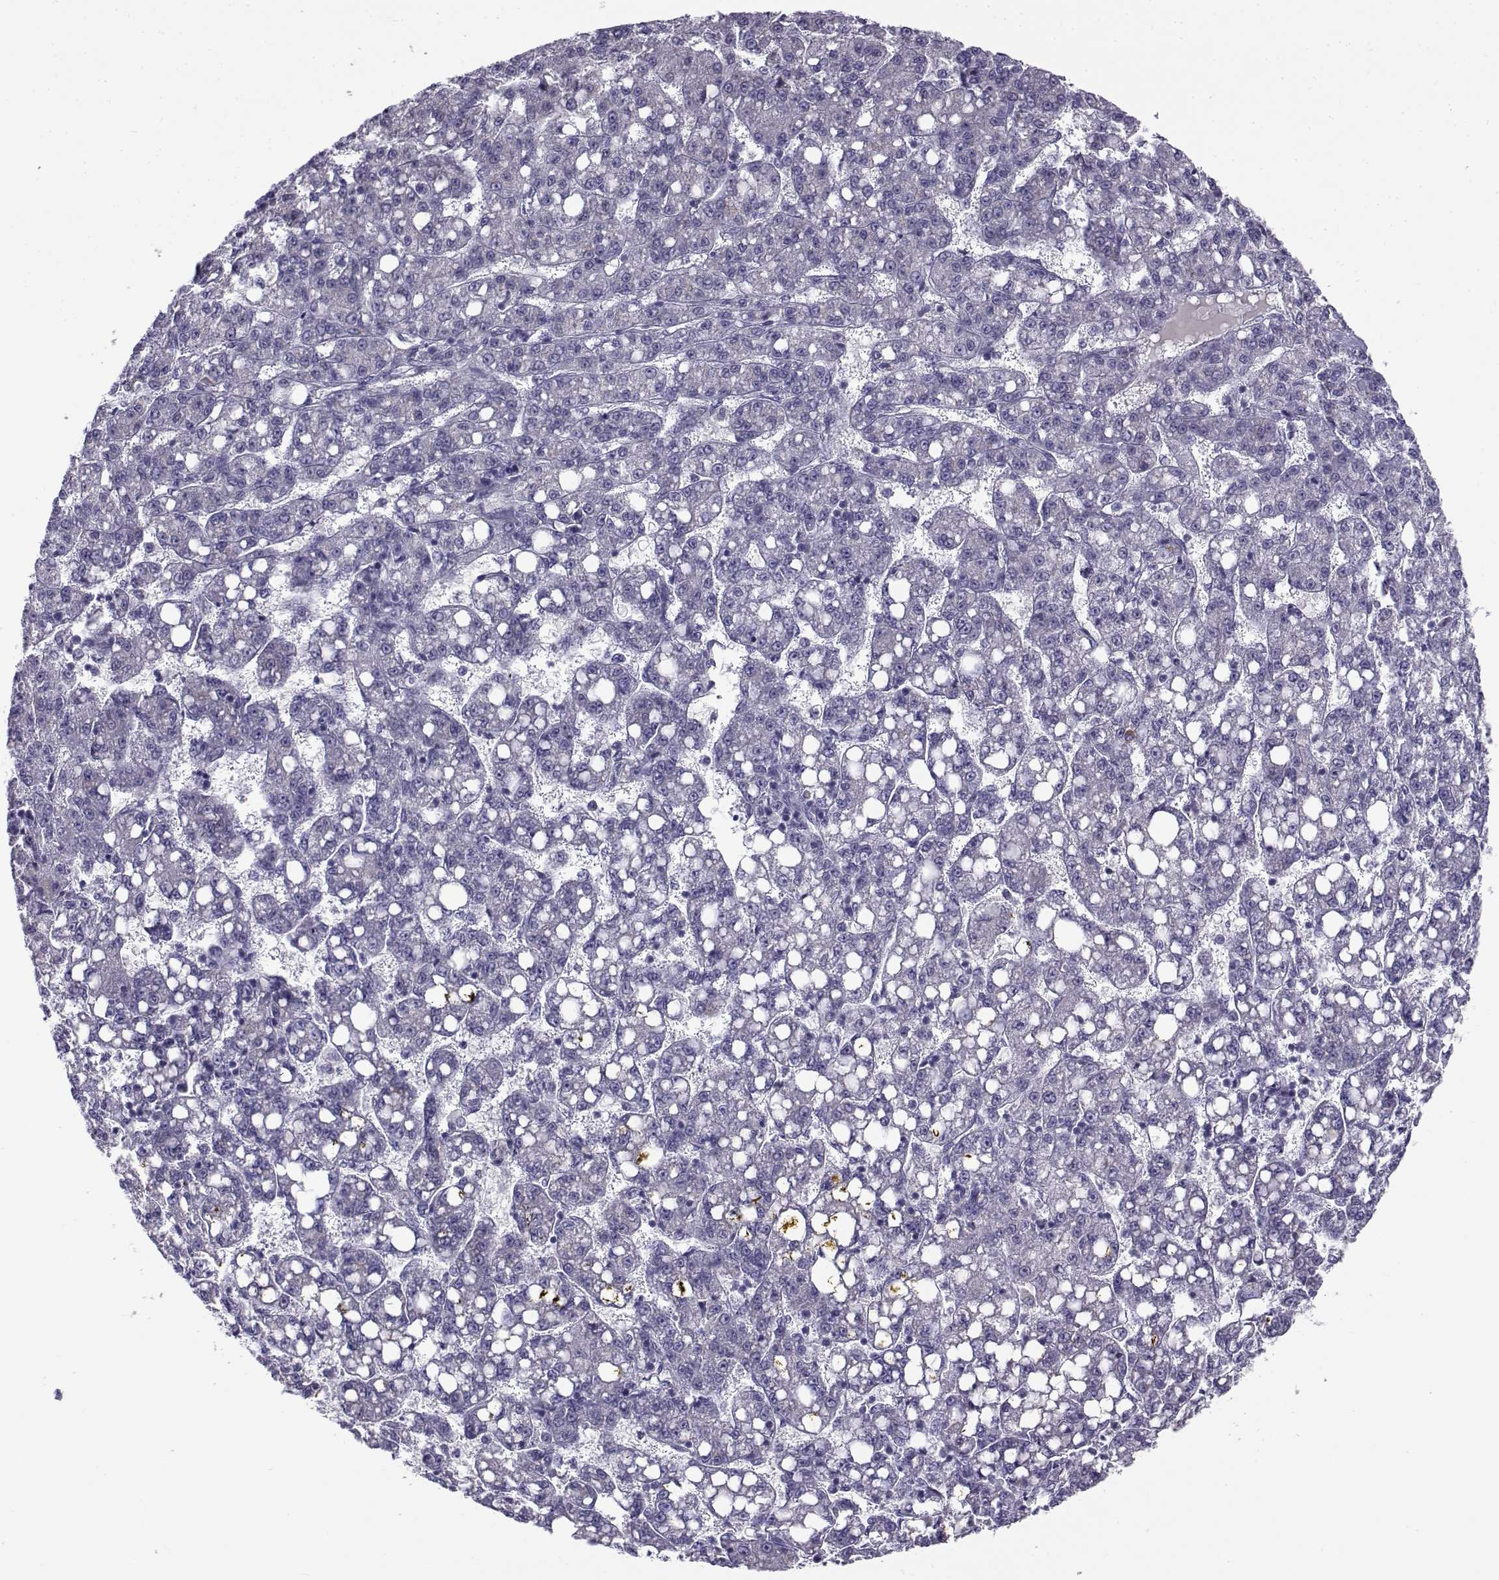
{"staining": {"intensity": "negative", "quantity": "none", "location": "none"}, "tissue": "liver cancer", "cell_type": "Tumor cells", "image_type": "cancer", "snomed": [{"axis": "morphology", "description": "Carcinoma, Hepatocellular, NOS"}, {"axis": "topography", "description": "Liver"}], "caption": "IHC photomicrograph of neoplastic tissue: human hepatocellular carcinoma (liver) stained with DAB exhibits no significant protein staining in tumor cells.", "gene": "FAM166A", "patient": {"sex": "female", "age": 65}}